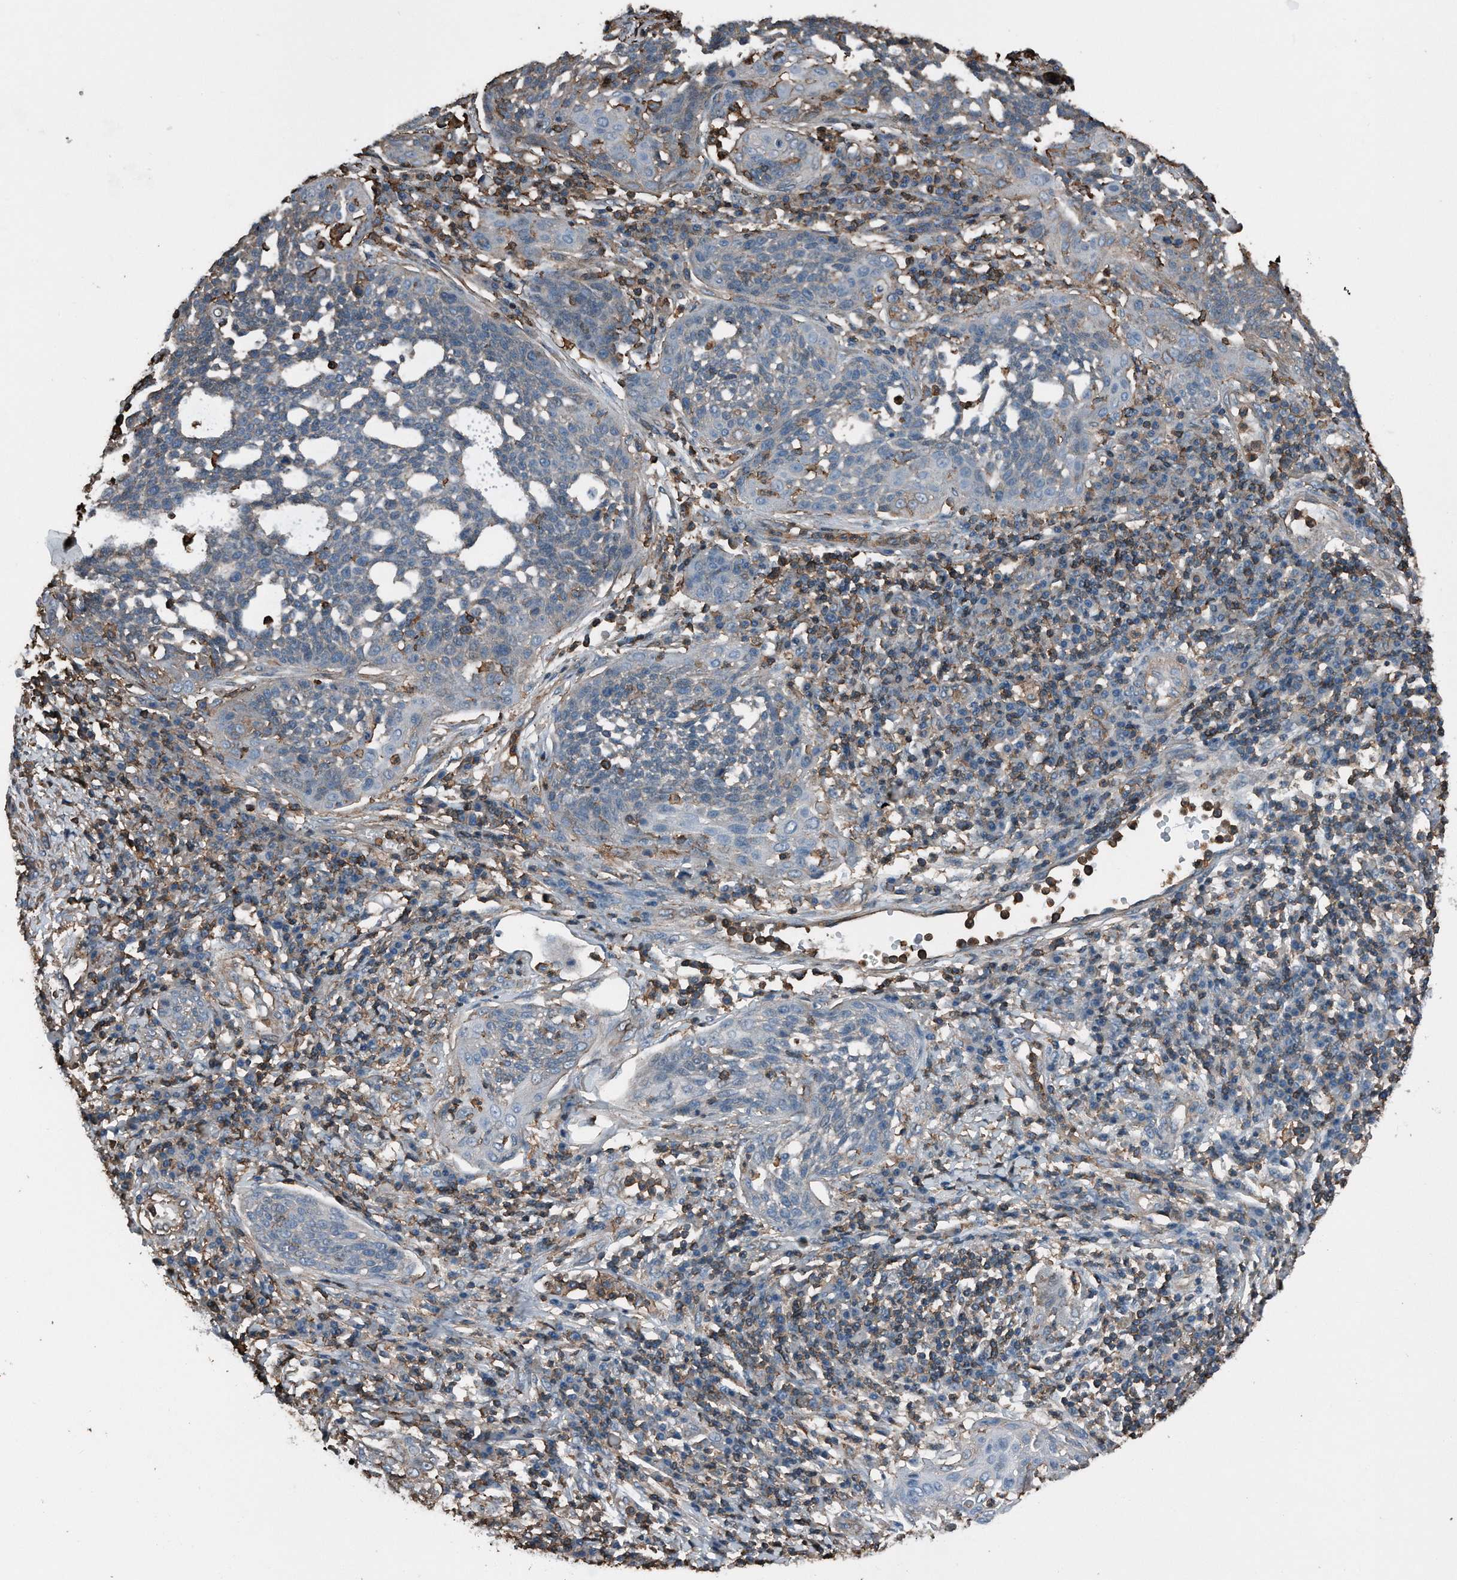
{"staining": {"intensity": "negative", "quantity": "none", "location": "none"}, "tissue": "cervical cancer", "cell_type": "Tumor cells", "image_type": "cancer", "snomed": [{"axis": "morphology", "description": "Squamous cell carcinoma, NOS"}, {"axis": "topography", "description": "Cervix"}], "caption": "Tumor cells are negative for brown protein staining in cervical cancer.", "gene": "RSPO3", "patient": {"sex": "female", "age": 34}}